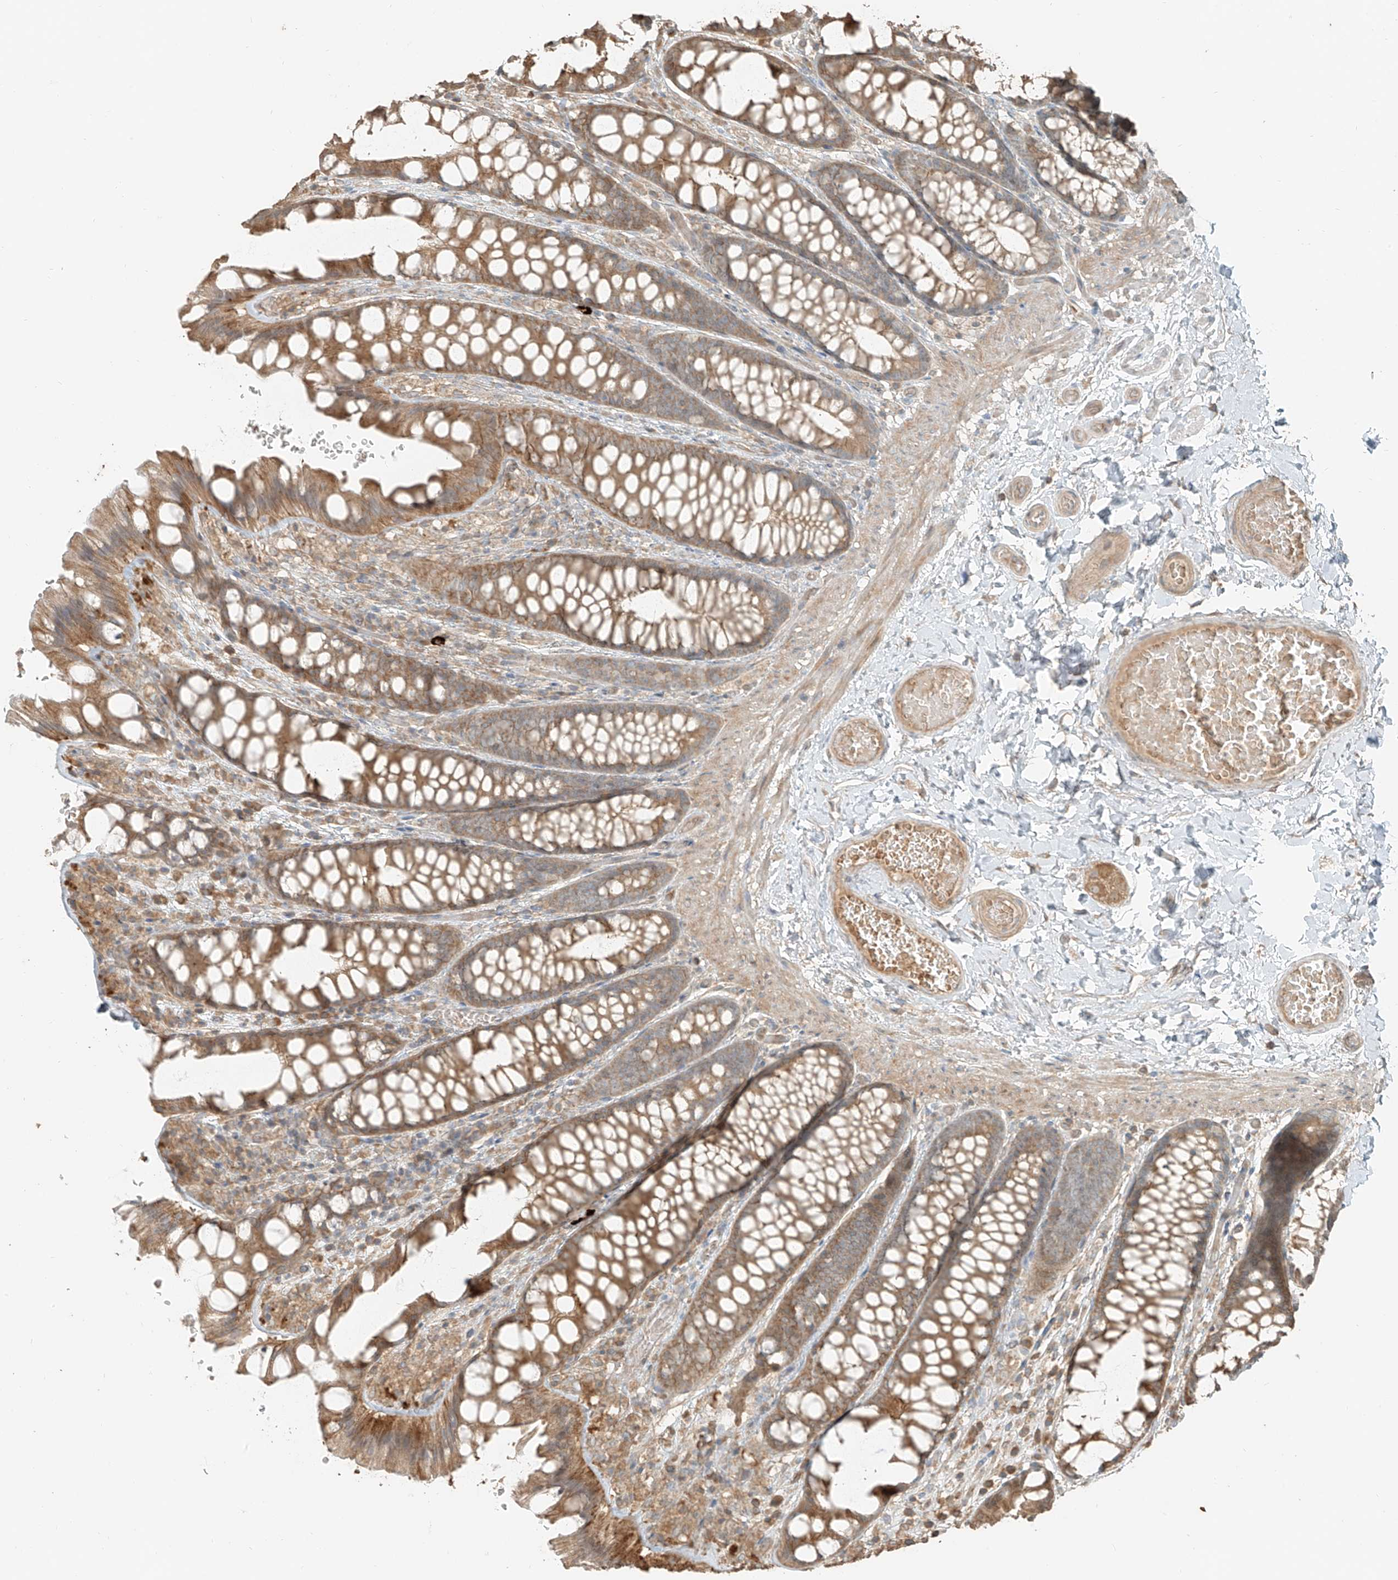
{"staining": {"intensity": "weak", "quantity": ">75%", "location": "cytoplasmic/membranous"}, "tissue": "colon", "cell_type": "Endothelial cells", "image_type": "normal", "snomed": [{"axis": "morphology", "description": "Normal tissue, NOS"}, {"axis": "topography", "description": "Colon"}], "caption": "Colon stained for a protein (brown) exhibits weak cytoplasmic/membranous positive positivity in about >75% of endothelial cells.", "gene": "RFTN2", "patient": {"sex": "male", "age": 47}}